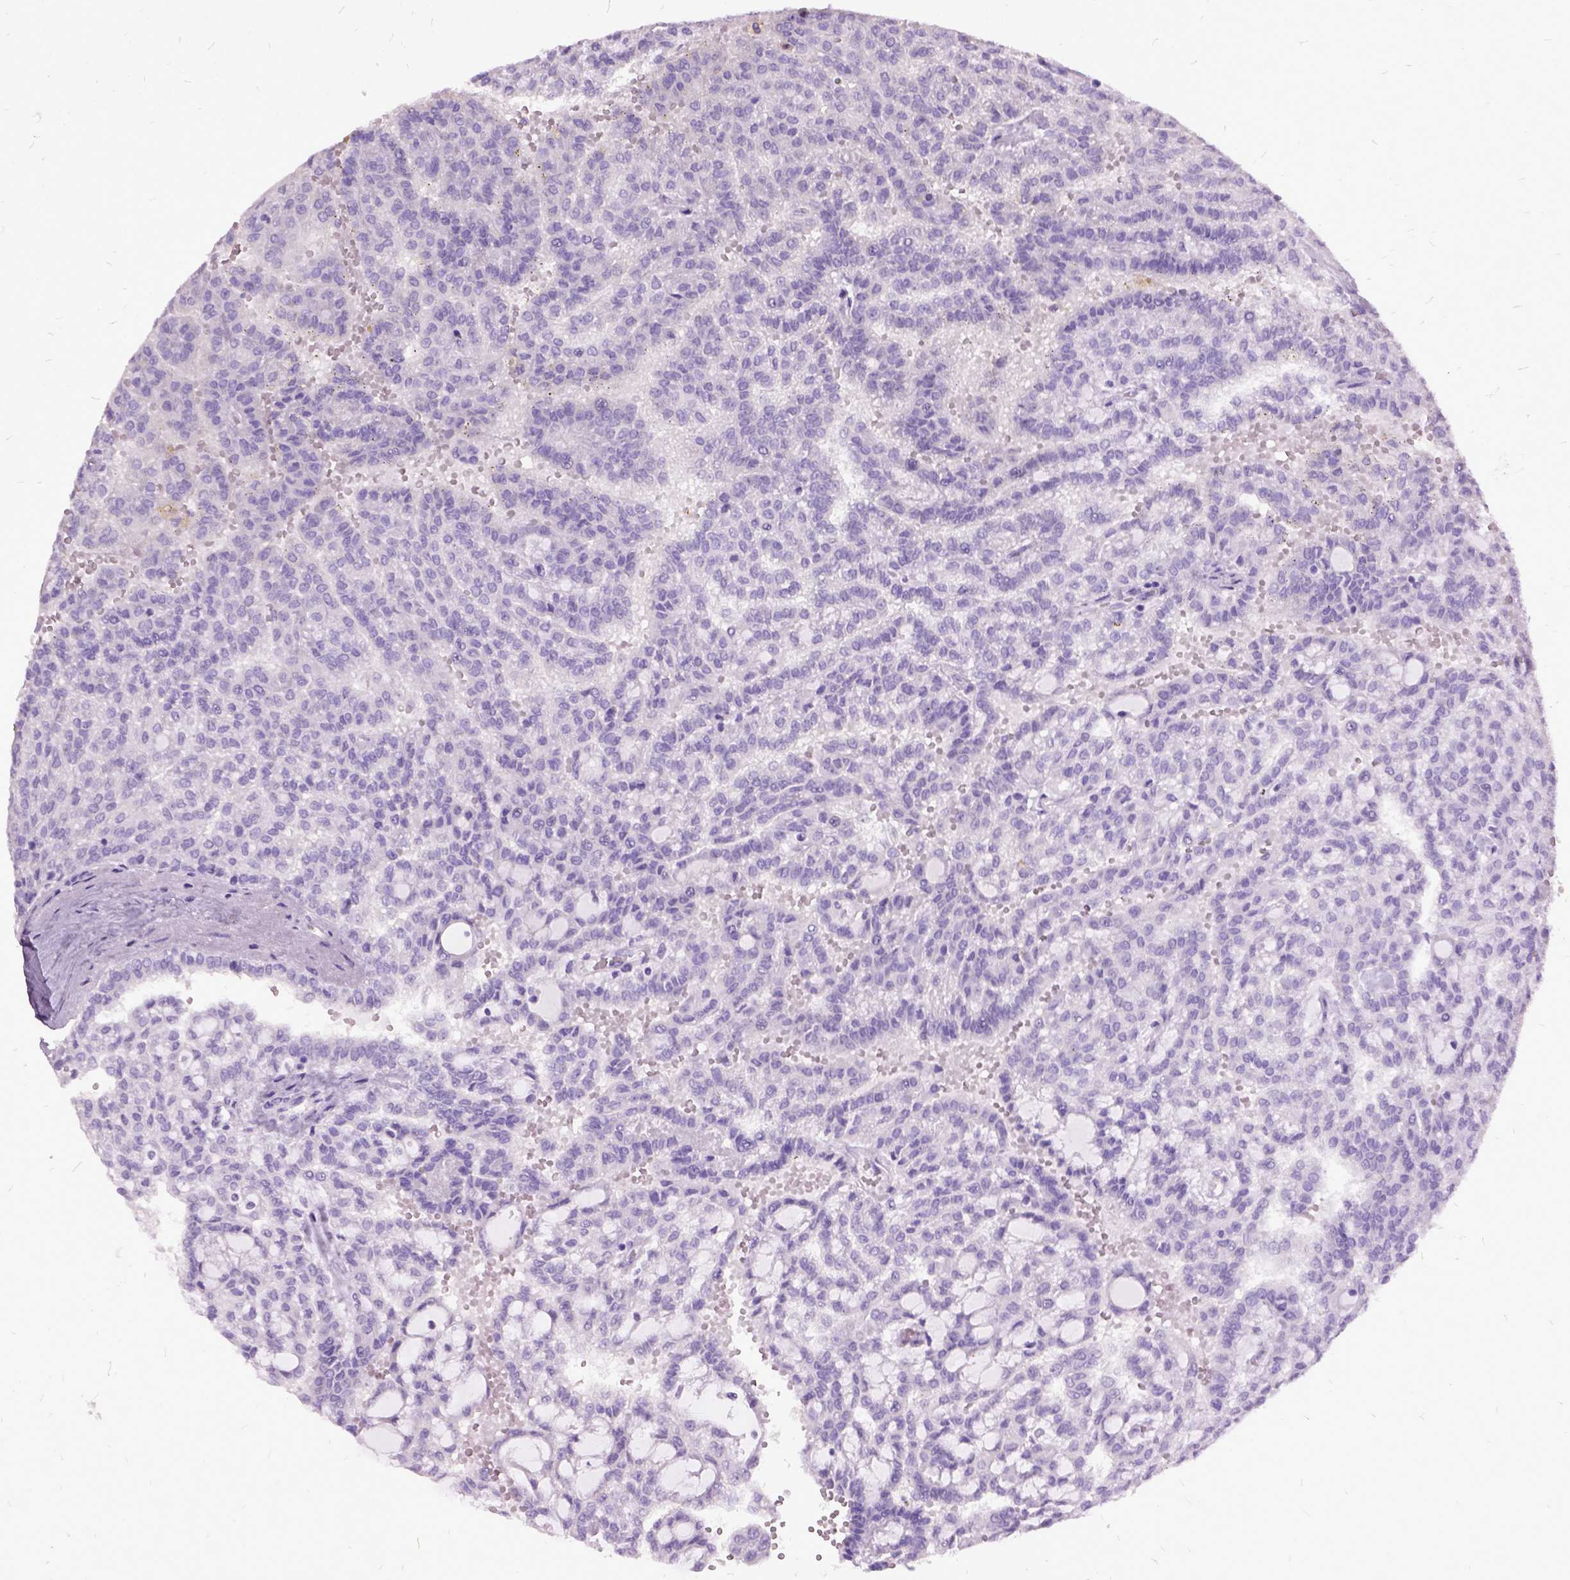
{"staining": {"intensity": "negative", "quantity": "none", "location": "none"}, "tissue": "renal cancer", "cell_type": "Tumor cells", "image_type": "cancer", "snomed": [{"axis": "morphology", "description": "Adenocarcinoma, NOS"}, {"axis": "topography", "description": "Kidney"}], "caption": "Immunohistochemical staining of renal cancer (adenocarcinoma) demonstrates no significant staining in tumor cells. (Brightfield microscopy of DAB IHC at high magnification).", "gene": "MME", "patient": {"sex": "male", "age": 63}}